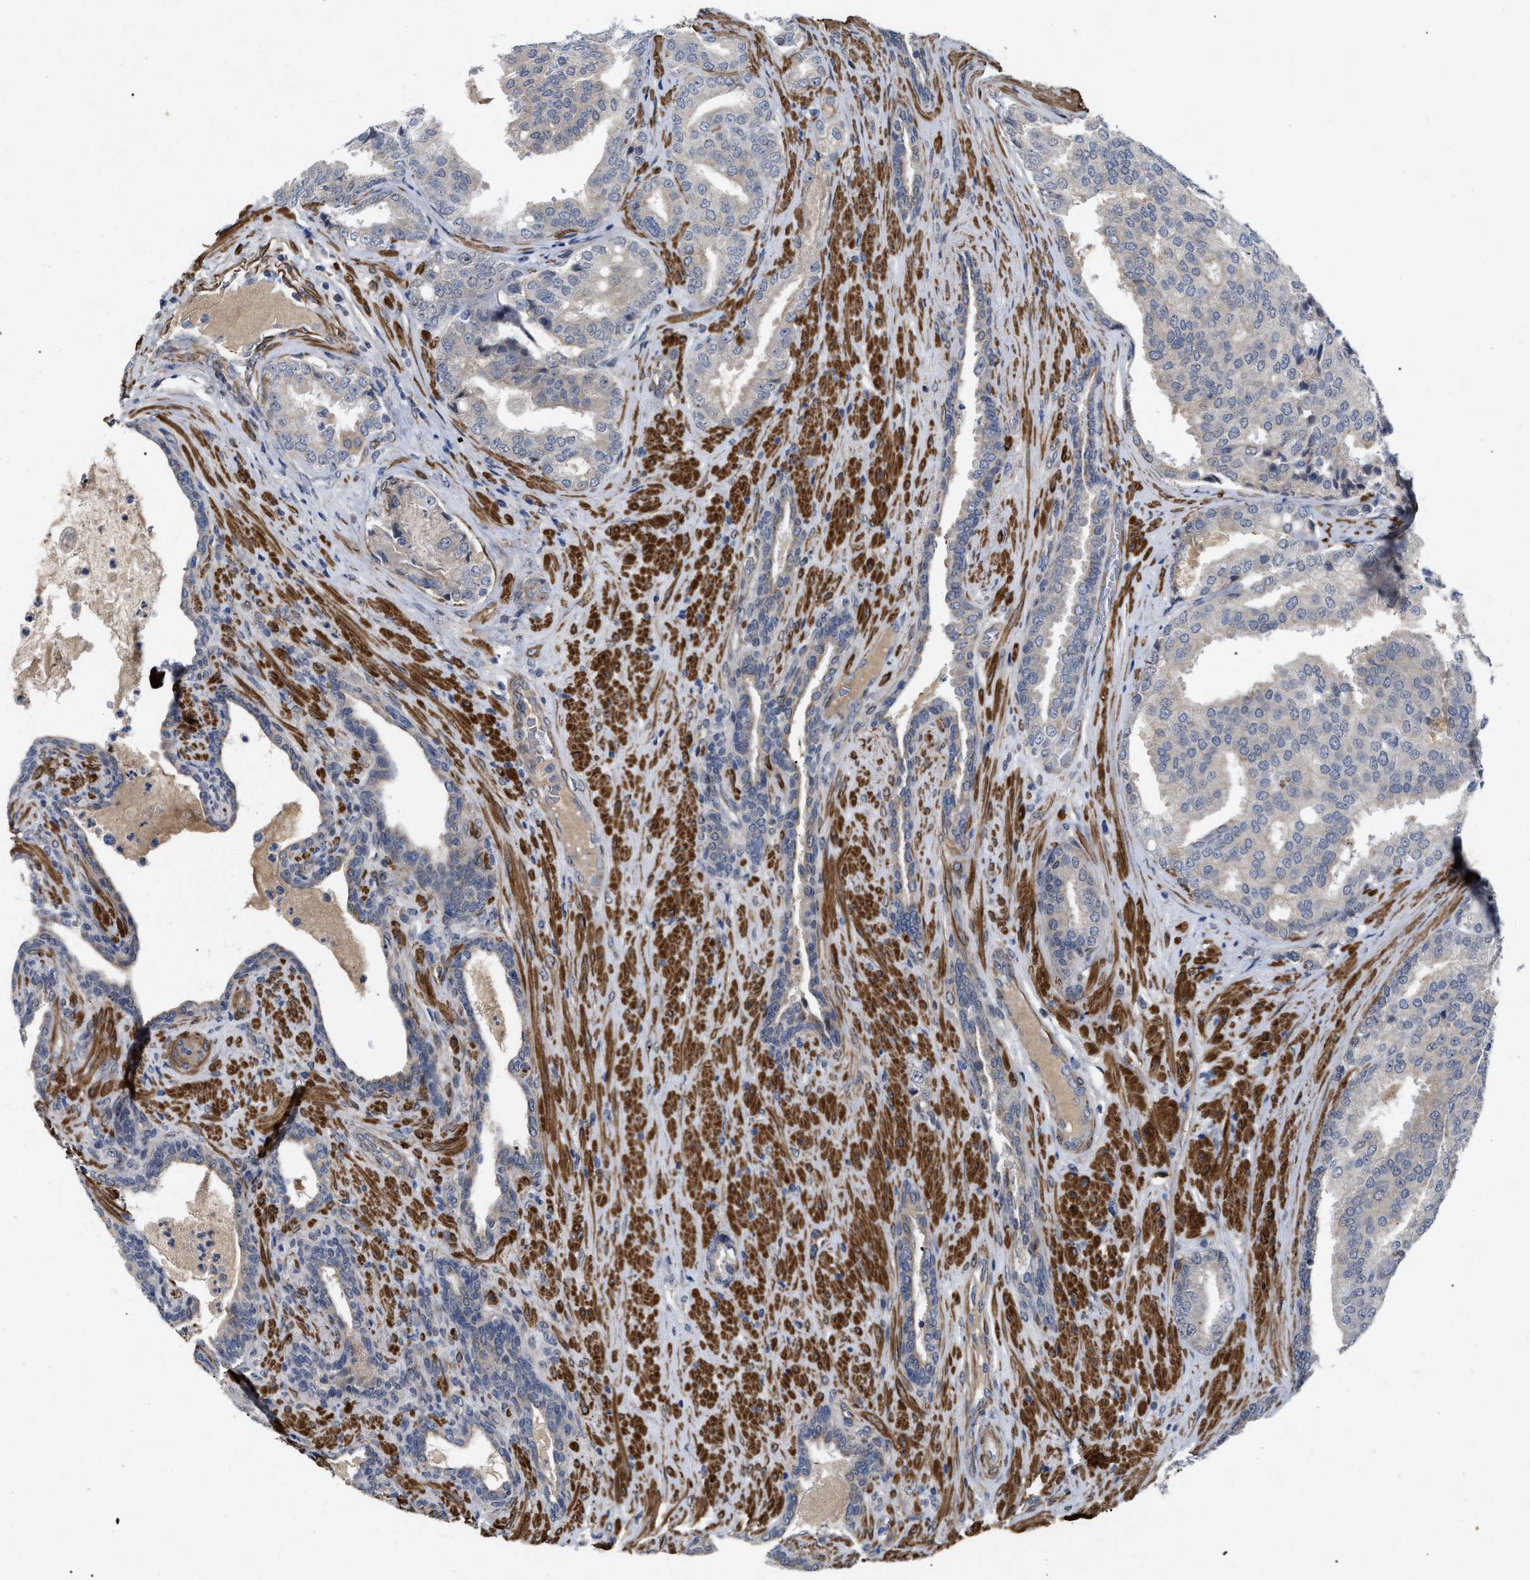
{"staining": {"intensity": "negative", "quantity": "none", "location": "none"}, "tissue": "prostate cancer", "cell_type": "Tumor cells", "image_type": "cancer", "snomed": [{"axis": "morphology", "description": "Adenocarcinoma, High grade"}, {"axis": "topography", "description": "Prostate"}], "caption": "High power microscopy image of an immunohistochemistry micrograph of high-grade adenocarcinoma (prostate), revealing no significant staining in tumor cells.", "gene": "ST6GALNAC6", "patient": {"sex": "male", "age": 50}}